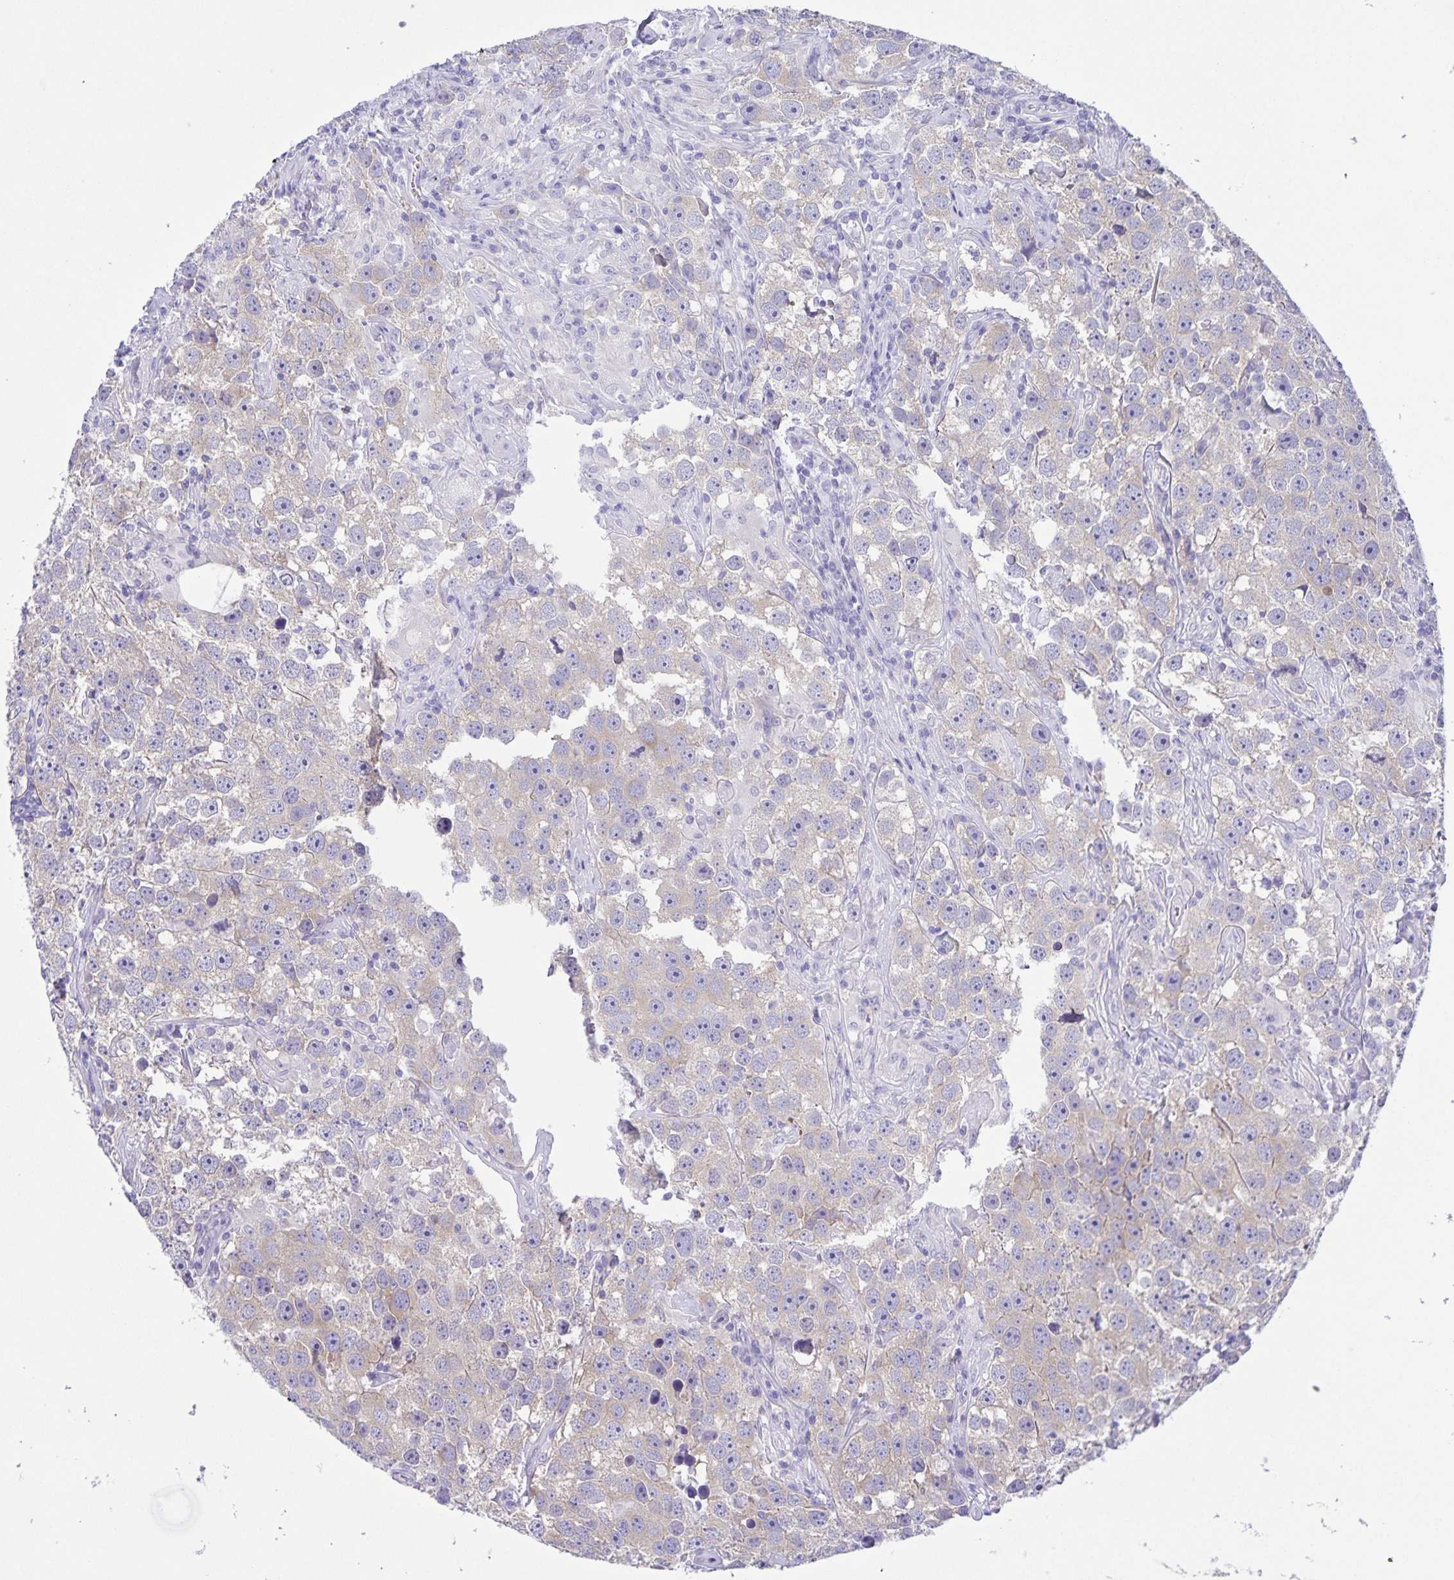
{"staining": {"intensity": "weak", "quantity": "<25%", "location": "cytoplasmic/membranous"}, "tissue": "testis cancer", "cell_type": "Tumor cells", "image_type": "cancer", "snomed": [{"axis": "morphology", "description": "Seminoma, NOS"}, {"axis": "topography", "description": "Testis"}], "caption": "DAB immunohistochemical staining of testis cancer (seminoma) reveals no significant positivity in tumor cells.", "gene": "CAPSL", "patient": {"sex": "male", "age": 49}}